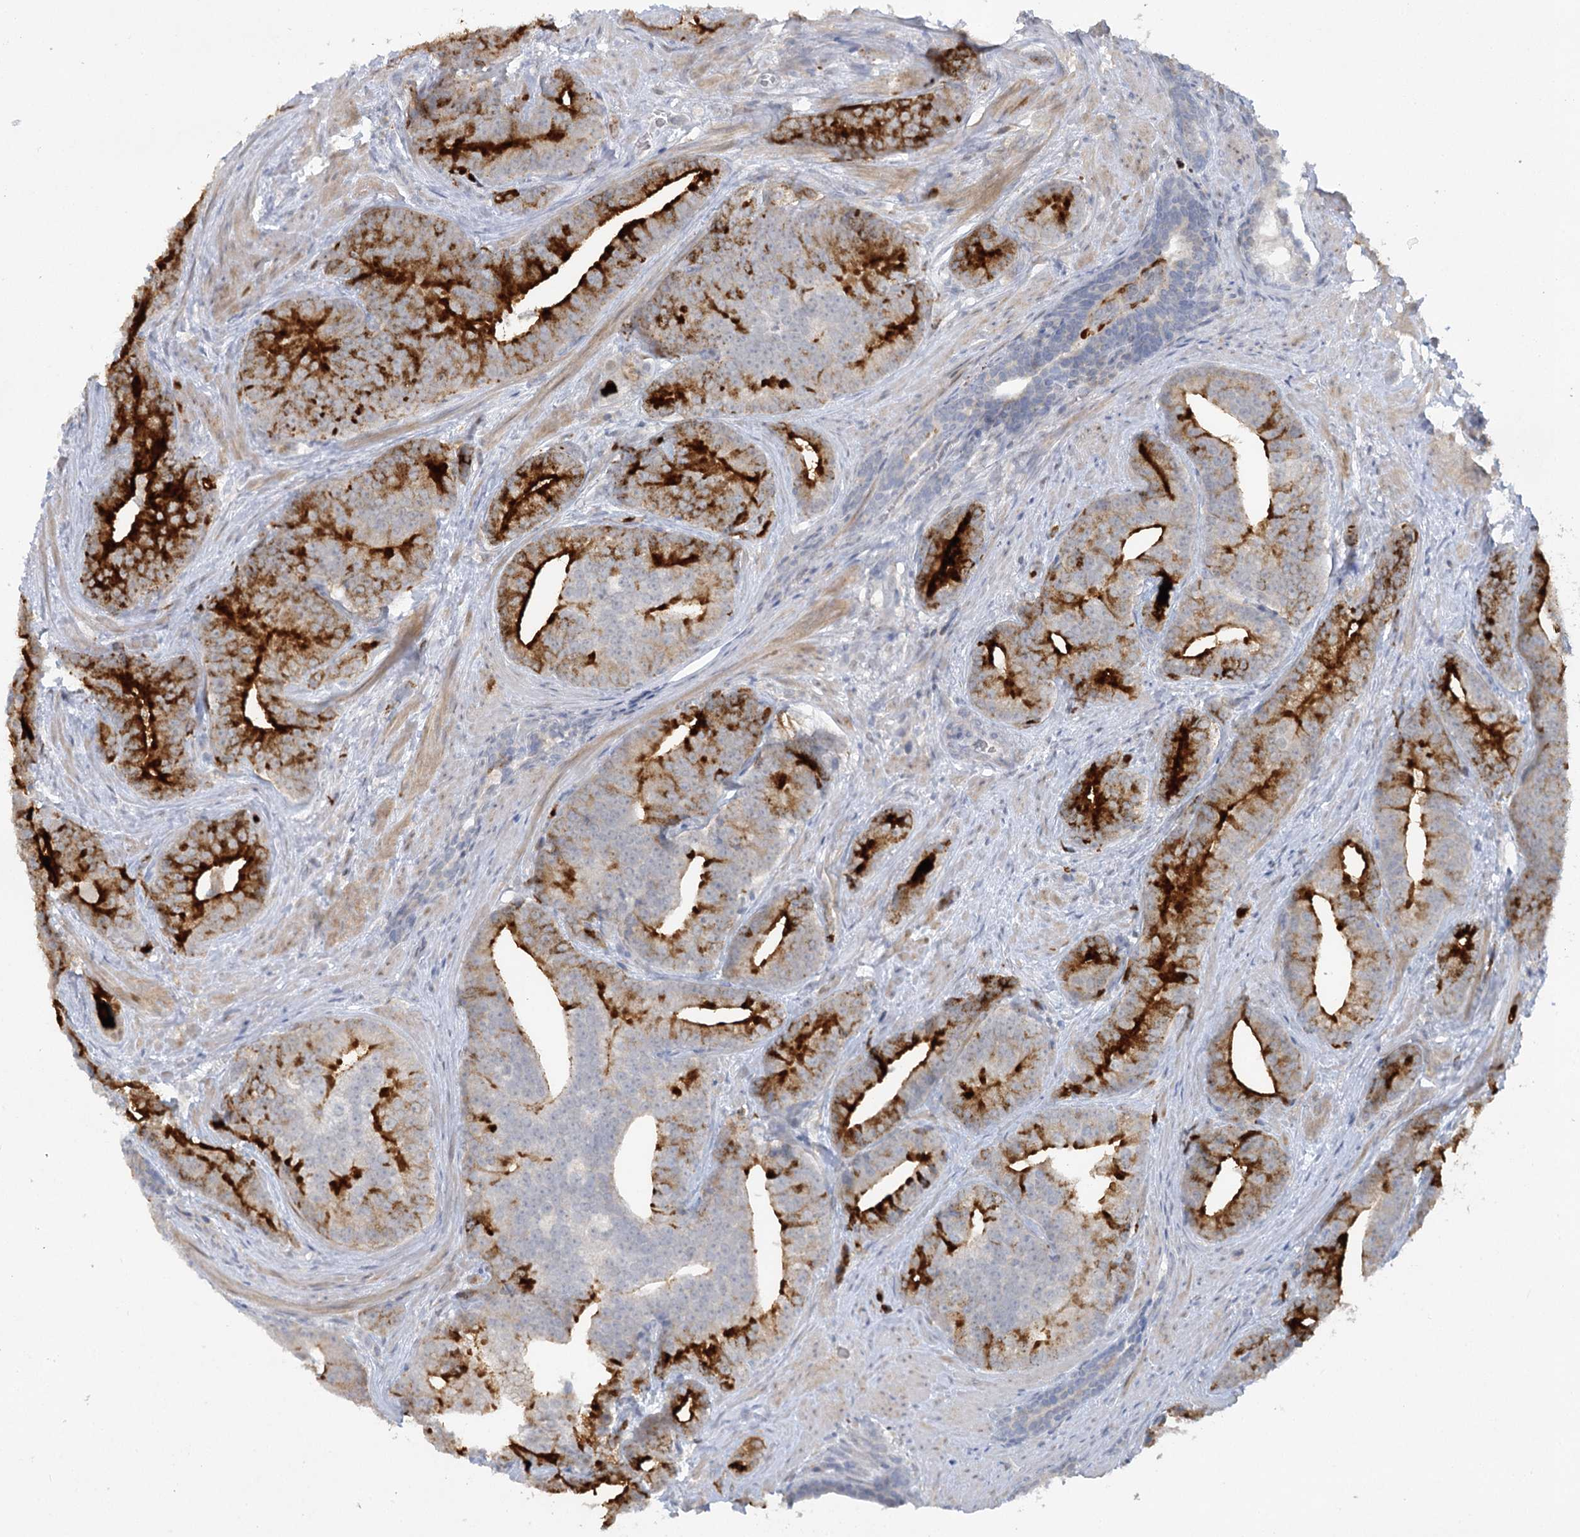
{"staining": {"intensity": "strong", "quantity": "<25%", "location": "cytoplasmic/membranous"}, "tissue": "prostate cancer", "cell_type": "Tumor cells", "image_type": "cancer", "snomed": [{"axis": "morphology", "description": "Adenocarcinoma, Low grade"}, {"axis": "topography", "description": "Prostate"}], "caption": "Strong cytoplasmic/membranous staining for a protein is seen in about <25% of tumor cells of prostate cancer (adenocarcinoma (low-grade)) using IHC.", "gene": "TRAF3IP1", "patient": {"sex": "male", "age": 71}}